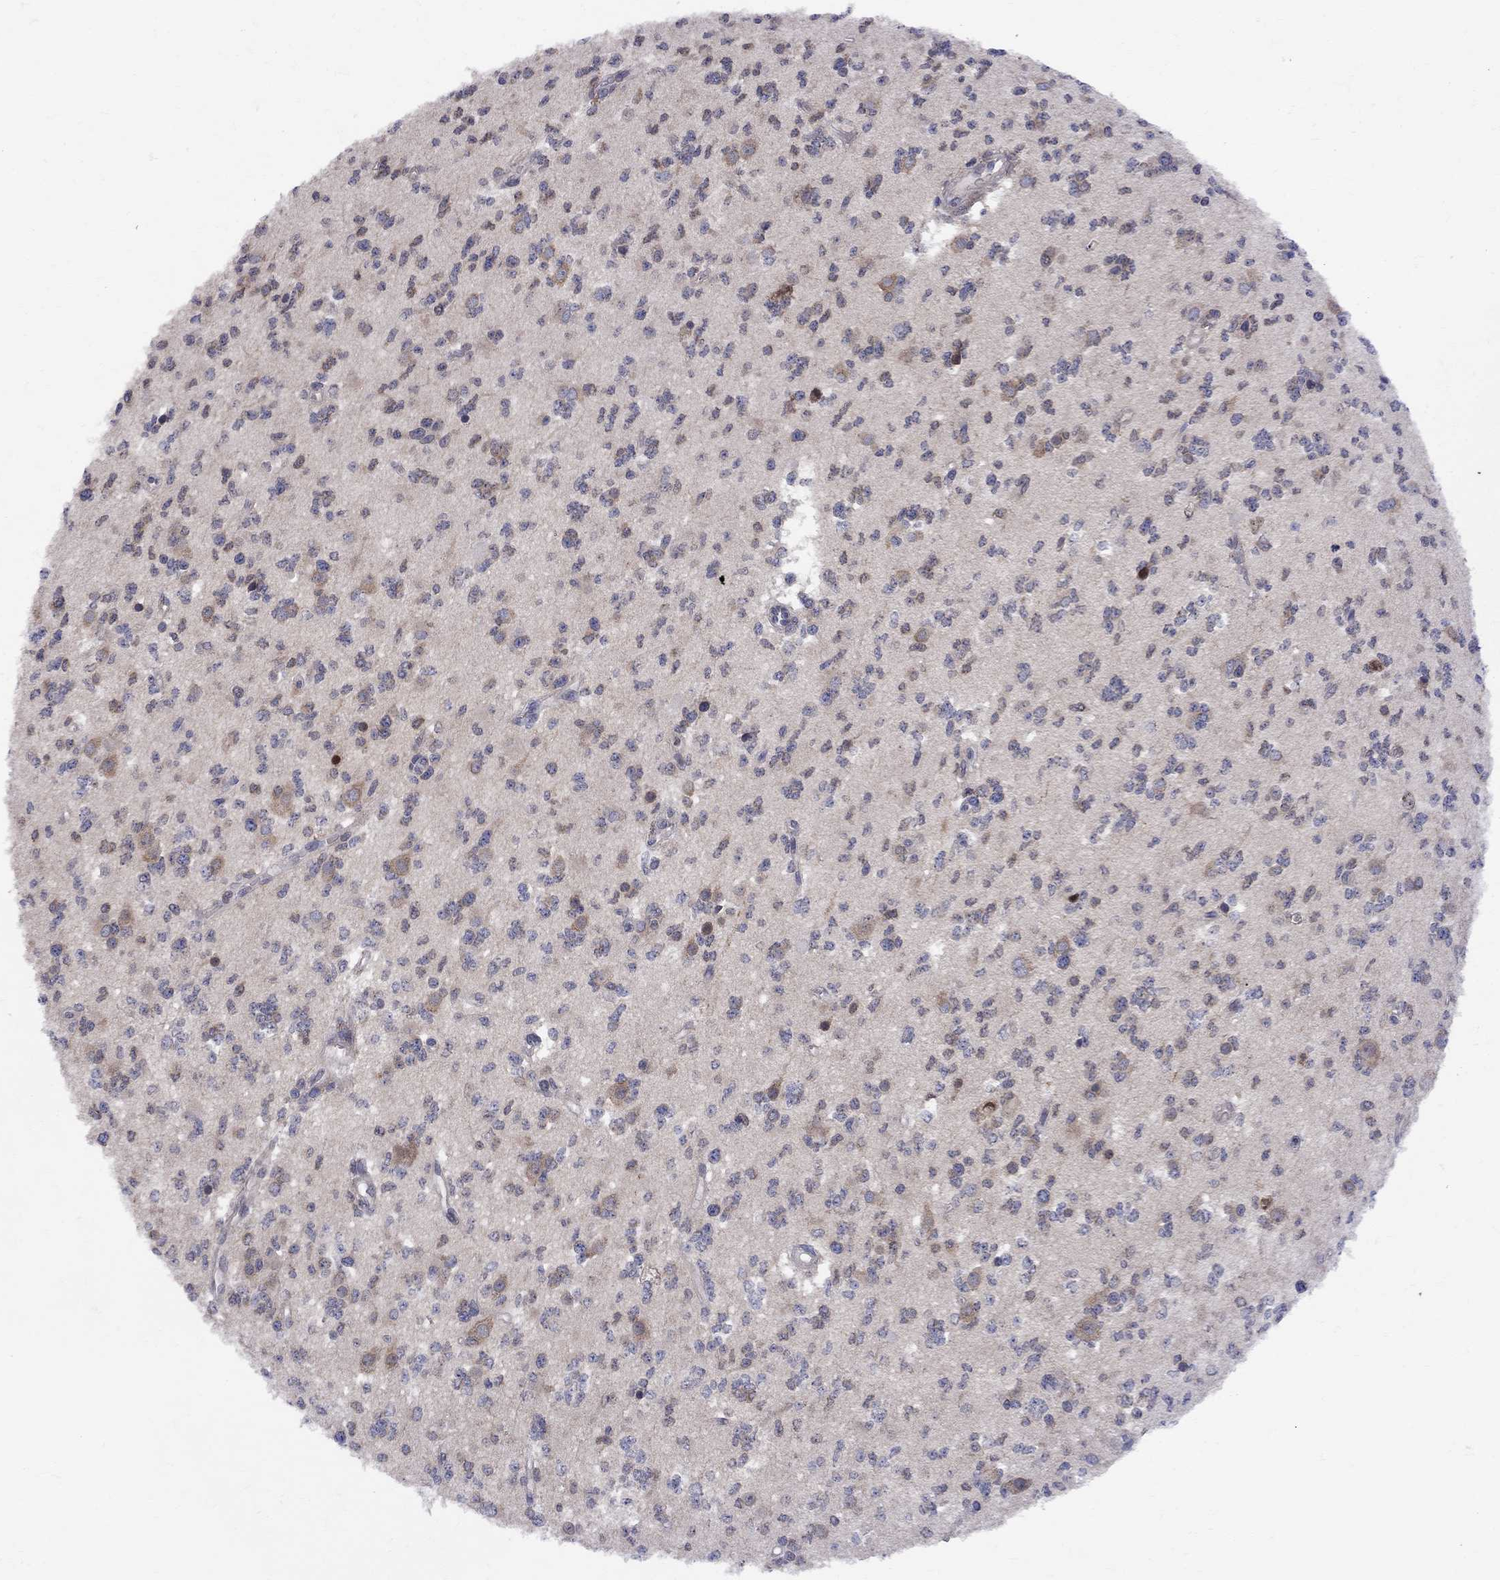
{"staining": {"intensity": "moderate", "quantity": "<25%", "location": "cytoplasmic/membranous"}, "tissue": "glioma", "cell_type": "Tumor cells", "image_type": "cancer", "snomed": [{"axis": "morphology", "description": "Glioma, malignant, Low grade"}, {"axis": "topography", "description": "Brain"}], "caption": "Immunohistochemistry (IHC) staining of glioma, which reveals low levels of moderate cytoplasmic/membranous expression in about <25% of tumor cells indicating moderate cytoplasmic/membranous protein staining. The staining was performed using DAB (3,3'-diaminobenzidine) (brown) for protein detection and nuclei were counterstained in hematoxylin (blue).", "gene": "CNOT11", "patient": {"sex": "female", "age": 45}}